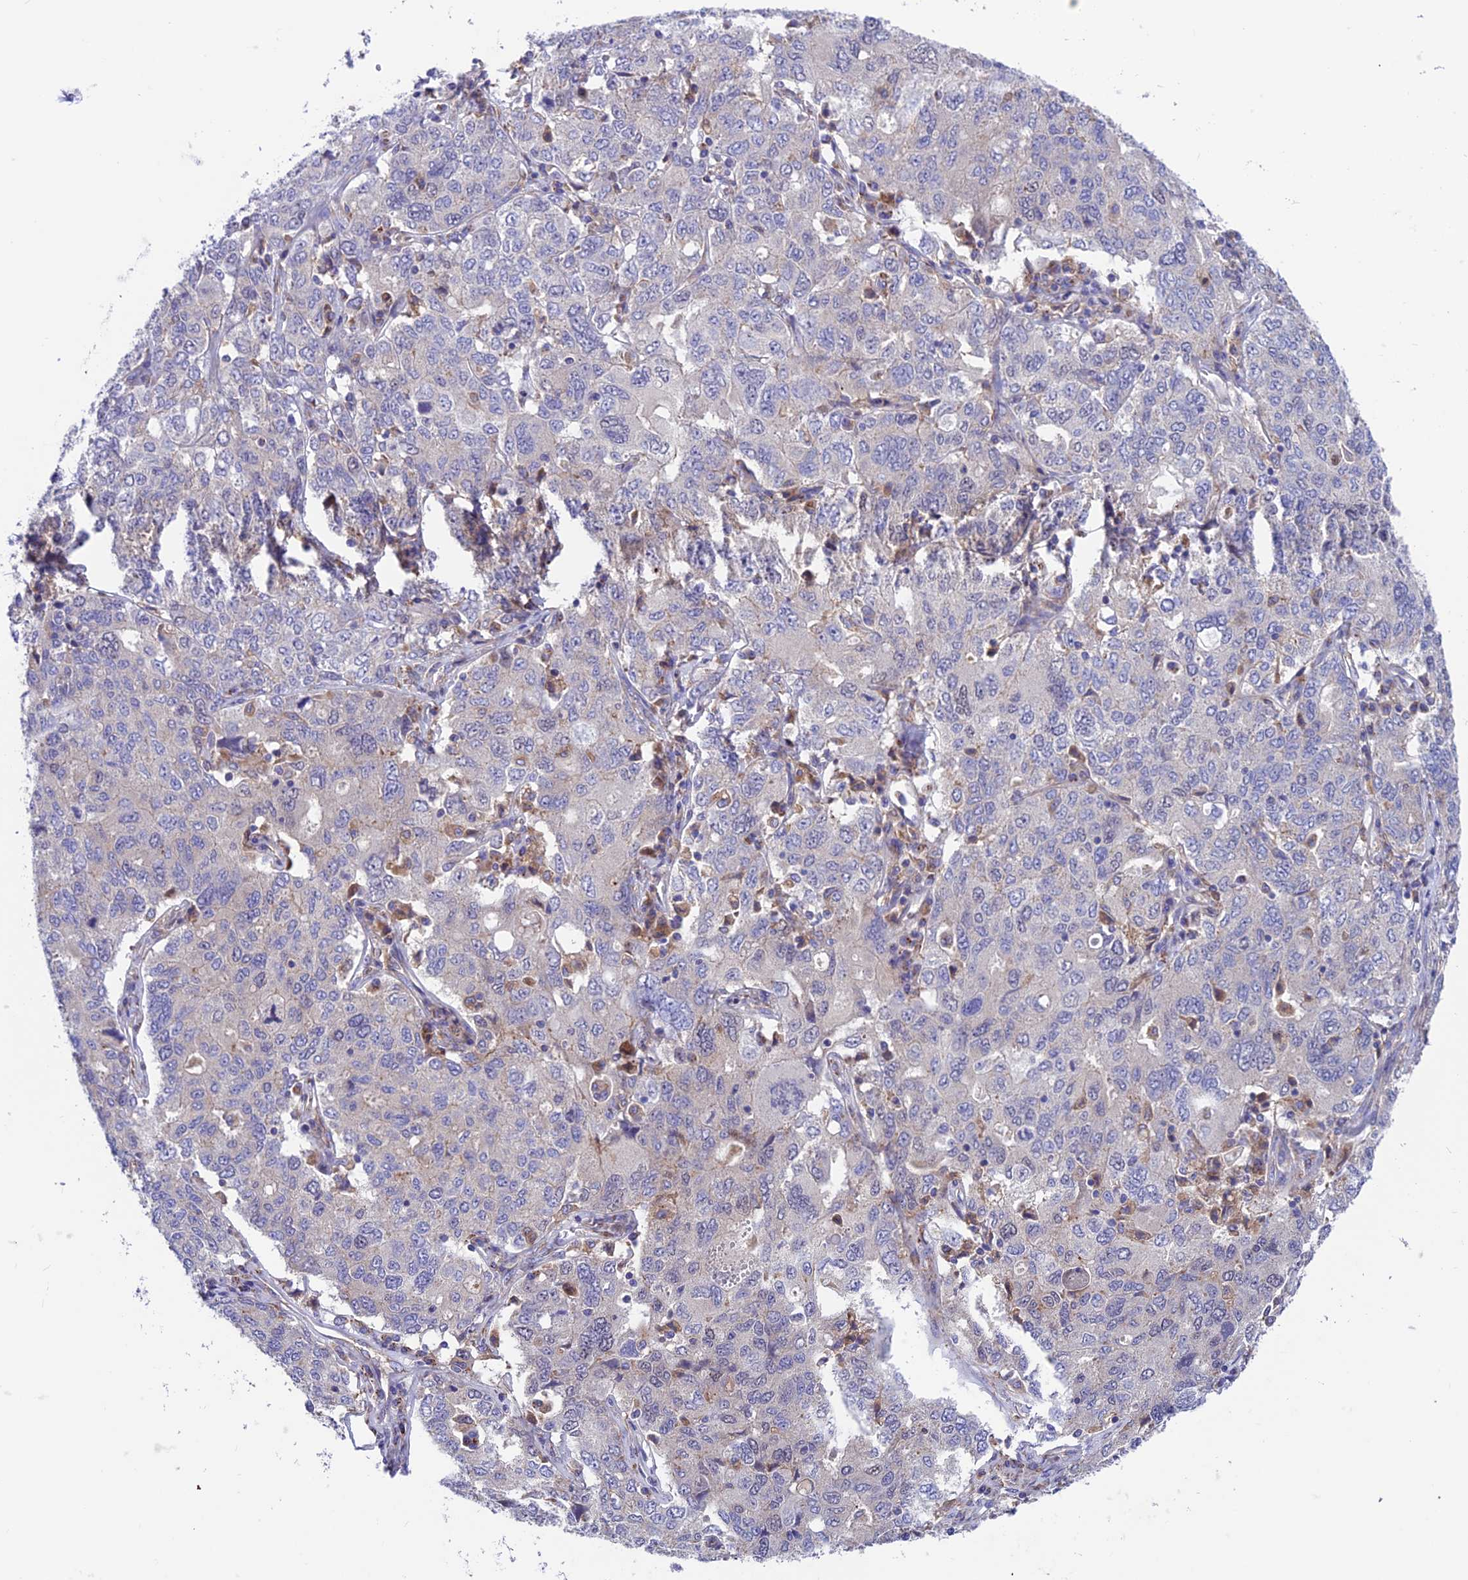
{"staining": {"intensity": "negative", "quantity": "none", "location": "none"}, "tissue": "ovarian cancer", "cell_type": "Tumor cells", "image_type": "cancer", "snomed": [{"axis": "morphology", "description": "Carcinoma, endometroid"}, {"axis": "topography", "description": "Ovary"}], "caption": "IHC of ovarian cancer (endometroid carcinoma) displays no positivity in tumor cells. (Brightfield microscopy of DAB IHC at high magnification).", "gene": "VPS16", "patient": {"sex": "female", "age": 62}}